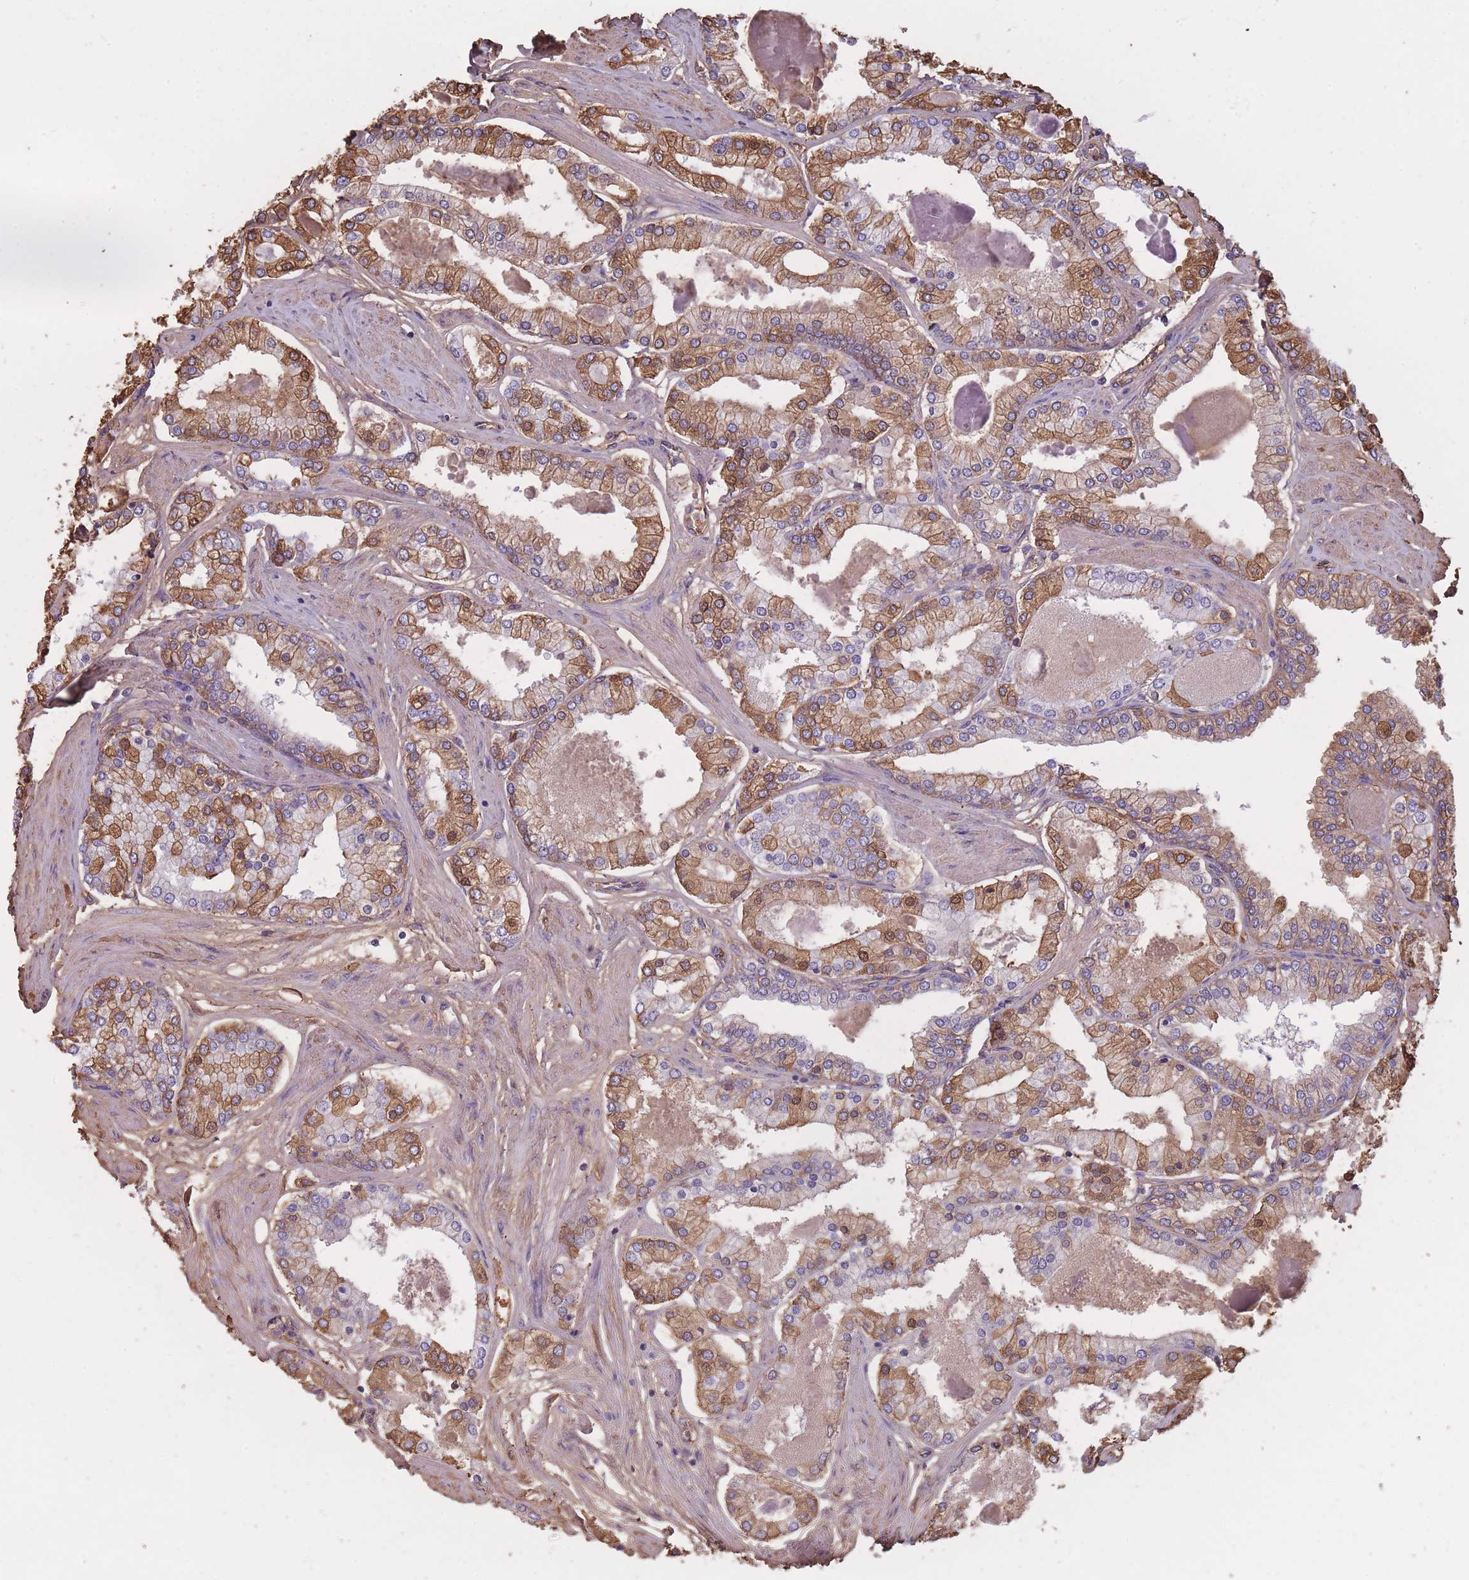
{"staining": {"intensity": "moderate", "quantity": "25%-75%", "location": "cytoplasmic/membranous"}, "tissue": "prostate cancer", "cell_type": "Tumor cells", "image_type": "cancer", "snomed": [{"axis": "morphology", "description": "Adenocarcinoma, Low grade"}, {"axis": "topography", "description": "Prostate"}], "caption": "An immunohistochemistry photomicrograph of tumor tissue is shown. Protein staining in brown labels moderate cytoplasmic/membranous positivity in prostate cancer (low-grade adenocarcinoma) within tumor cells.", "gene": "KAT2A", "patient": {"sex": "male", "age": 42}}